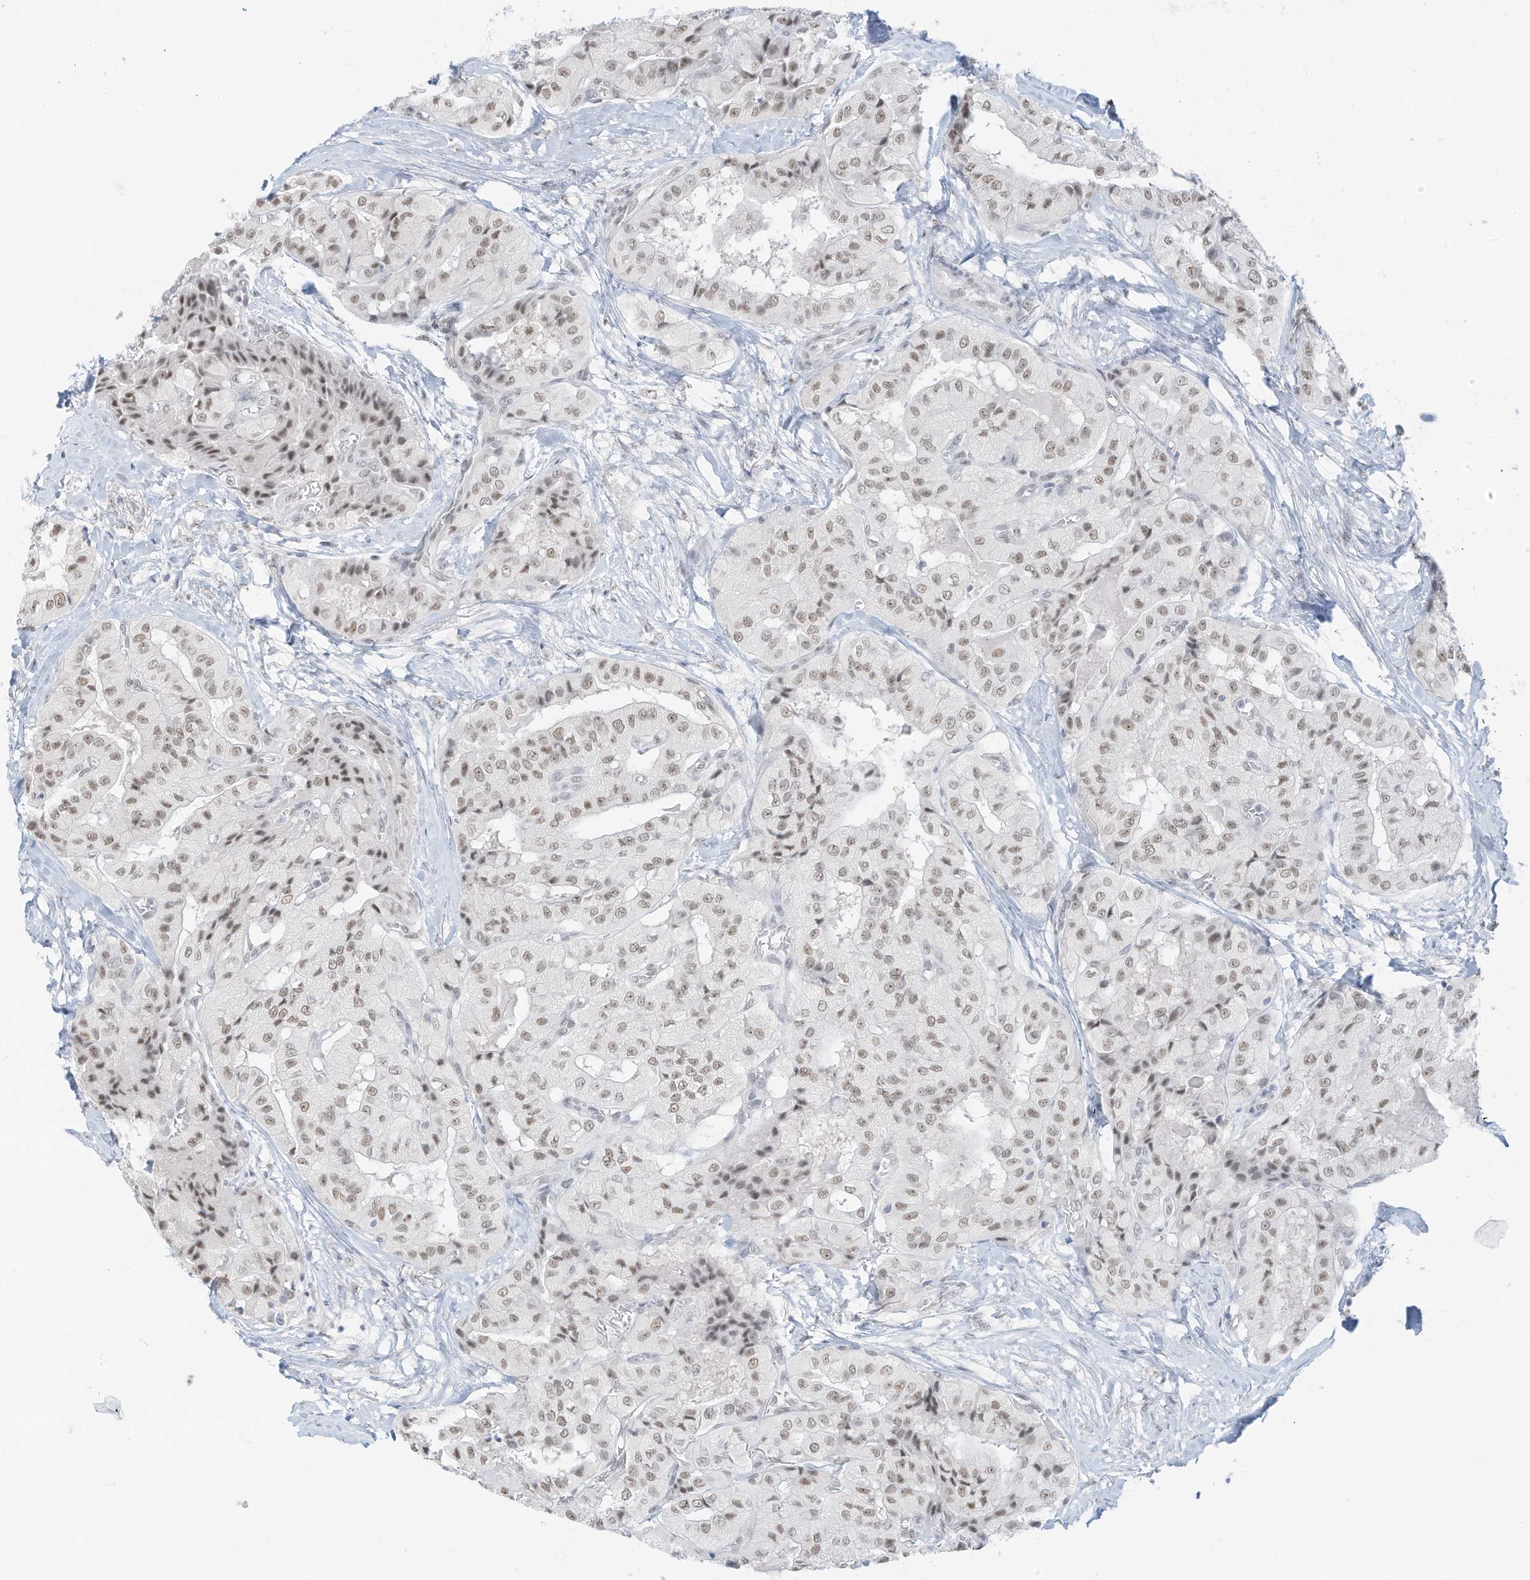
{"staining": {"intensity": "weak", "quantity": ">75%", "location": "nuclear"}, "tissue": "thyroid cancer", "cell_type": "Tumor cells", "image_type": "cancer", "snomed": [{"axis": "morphology", "description": "Papillary adenocarcinoma, NOS"}, {"axis": "topography", "description": "Thyroid gland"}], "caption": "This is a micrograph of IHC staining of thyroid cancer, which shows weak staining in the nuclear of tumor cells.", "gene": "PGC", "patient": {"sex": "female", "age": 59}}